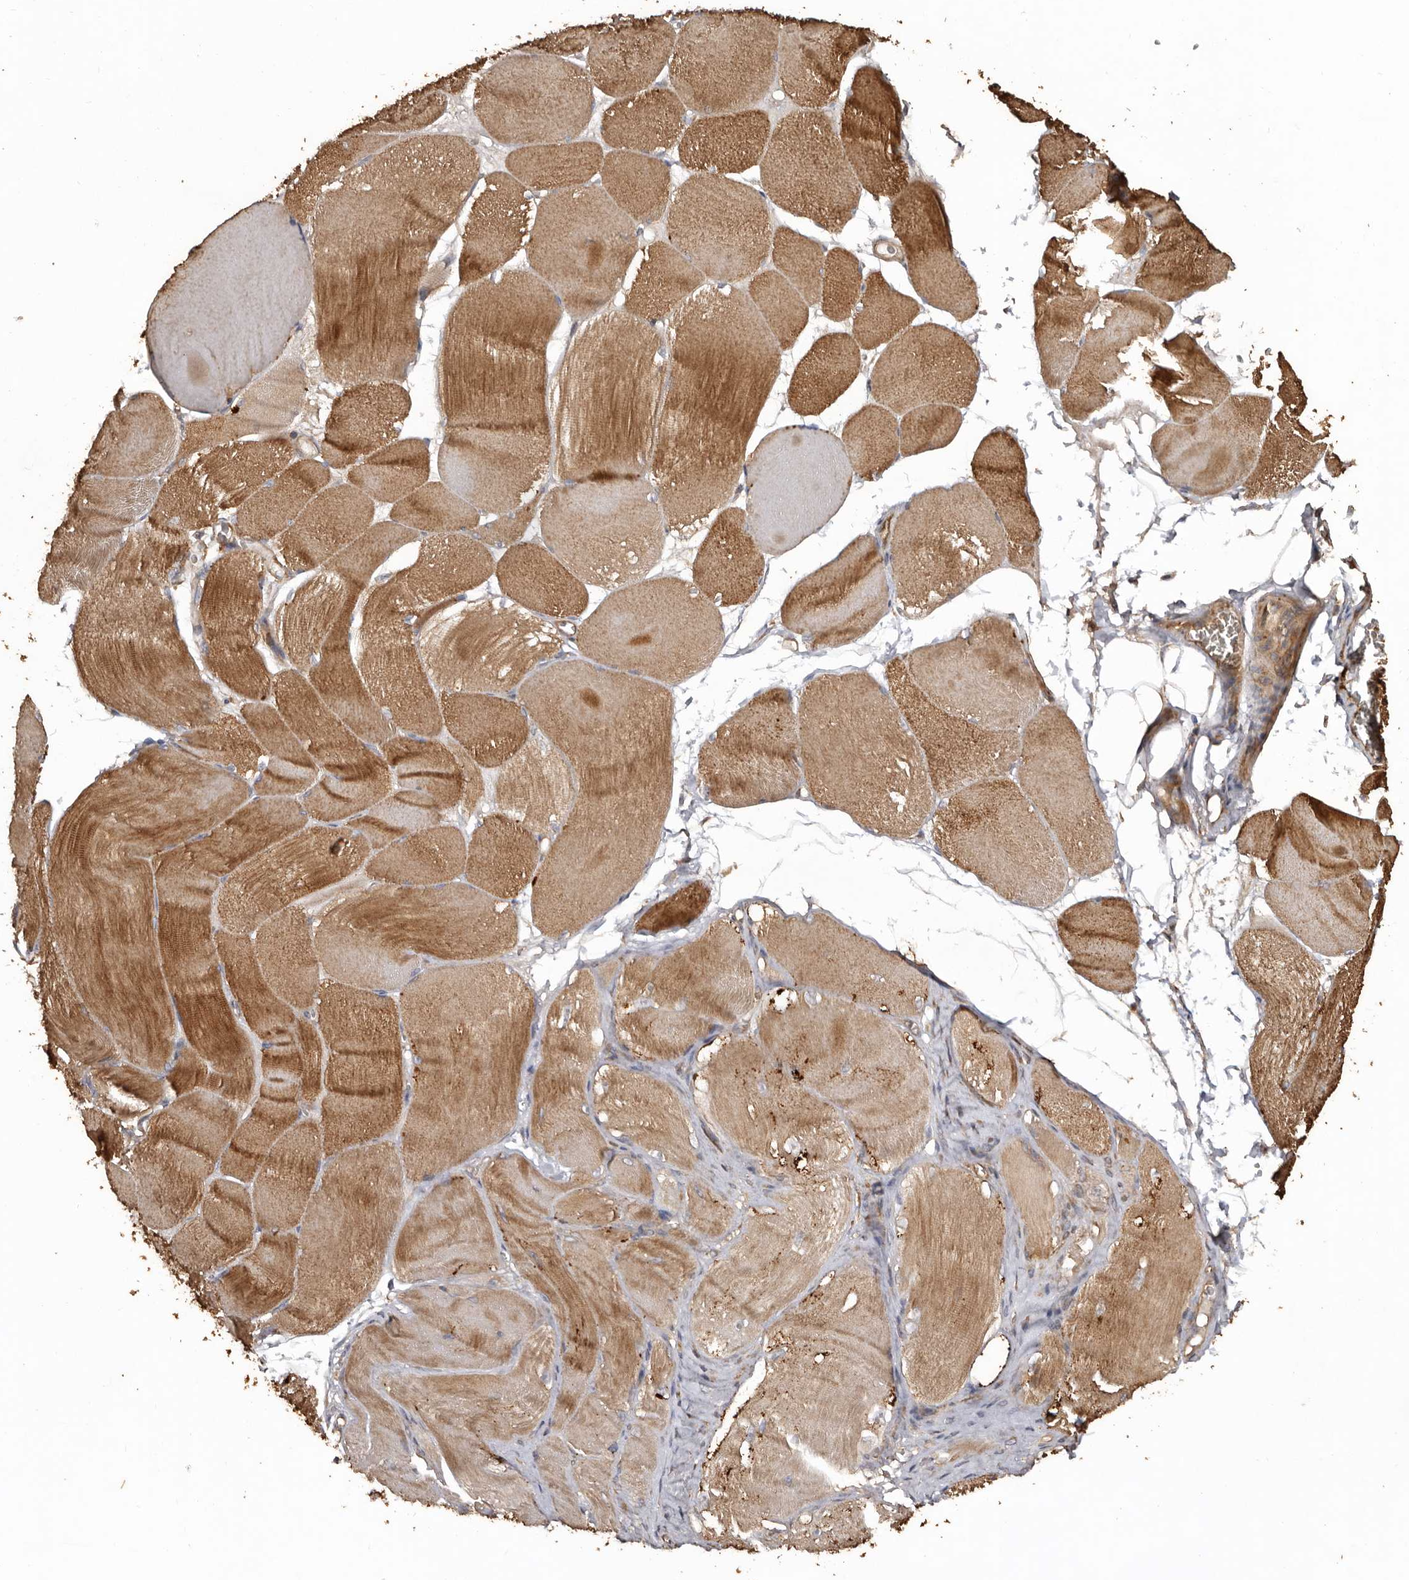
{"staining": {"intensity": "moderate", "quantity": ">75%", "location": "cytoplasmic/membranous"}, "tissue": "skeletal muscle", "cell_type": "Myocytes", "image_type": "normal", "snomed": [{"axis": "morphology", "description": "Normal tissue, NOS"}, {"axis": "morphology", "description": "Basal cell carcinoma"}, {"axis": "topography", "description": "Skeletal muscle"}], "caption": "Immunohistochemistry (IHC) histopathology image of benign skeletal muscle: human skeletal muscle stained using IHC demonstrates medium levels of moderate protein expression localized specifically in the cytoplasmic/membranous of myocytes, appearing as a cytoplasmic/membranous brown color.", "gene": "FLCN", "patient": {"sex": "female", "age": 64}}